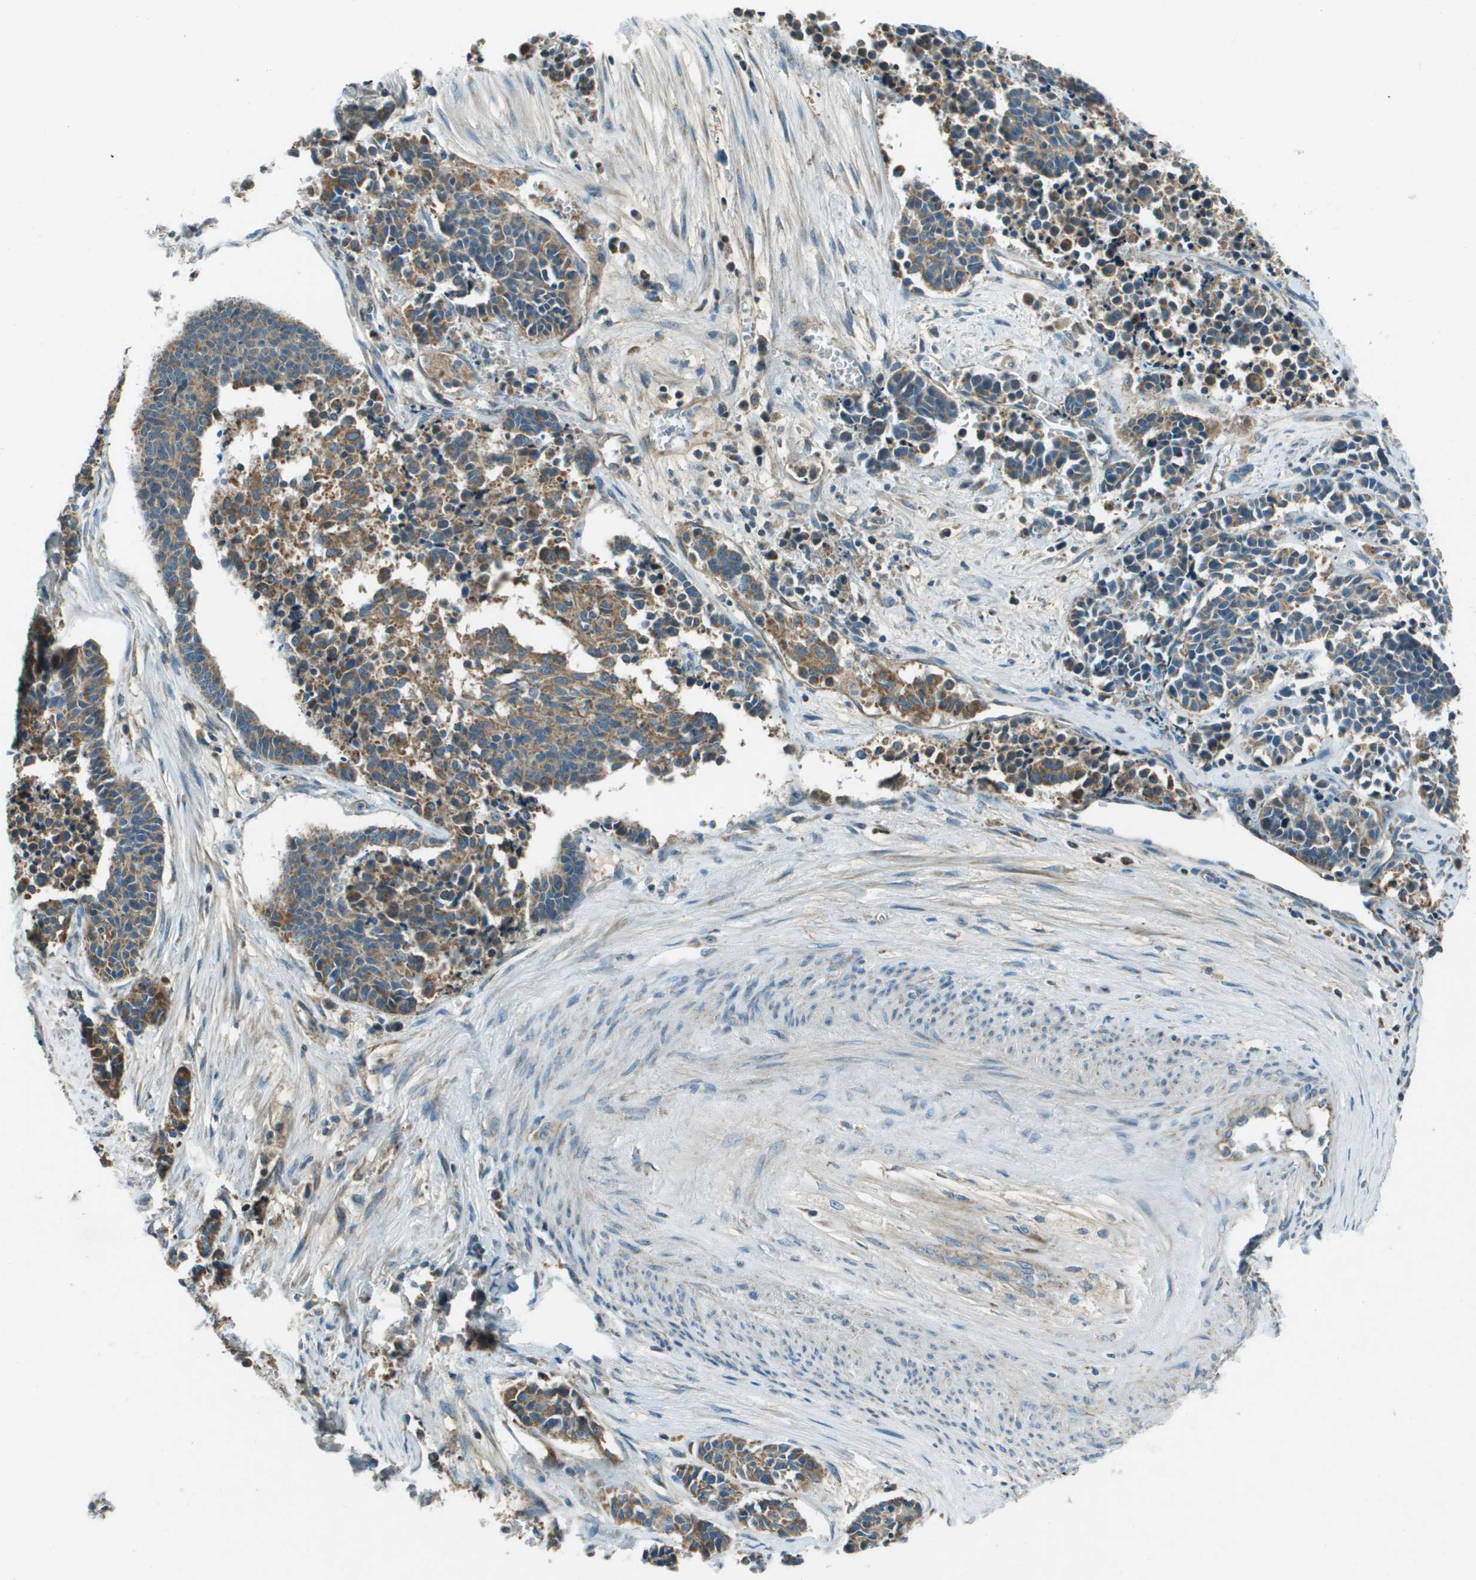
{"staining": {"intensity": "moderate", "quantity": ">75%", "location": "cytoplasmic/membranous"}, "tissue": "cervical cancer", "cell_type": "Tumor cells", "image_type": "cancer", "snomed": [{"axis": "morphology", "description": "Squamous cell carcinoma, NOS"}, {"axis": "topography", "description": "Cervix"}], "caption": "Immunohistochemistry (IHC) (DAB (3,3'-diaminobenzidine)) staining of human squamous cell carcinoma (cervical) exhibits moderate cytoplasmic/membranous protein staining in approximately >75% of tumor cells.", "gene": "MIGA1", "patient": {"sex": "female", "age": 35}}